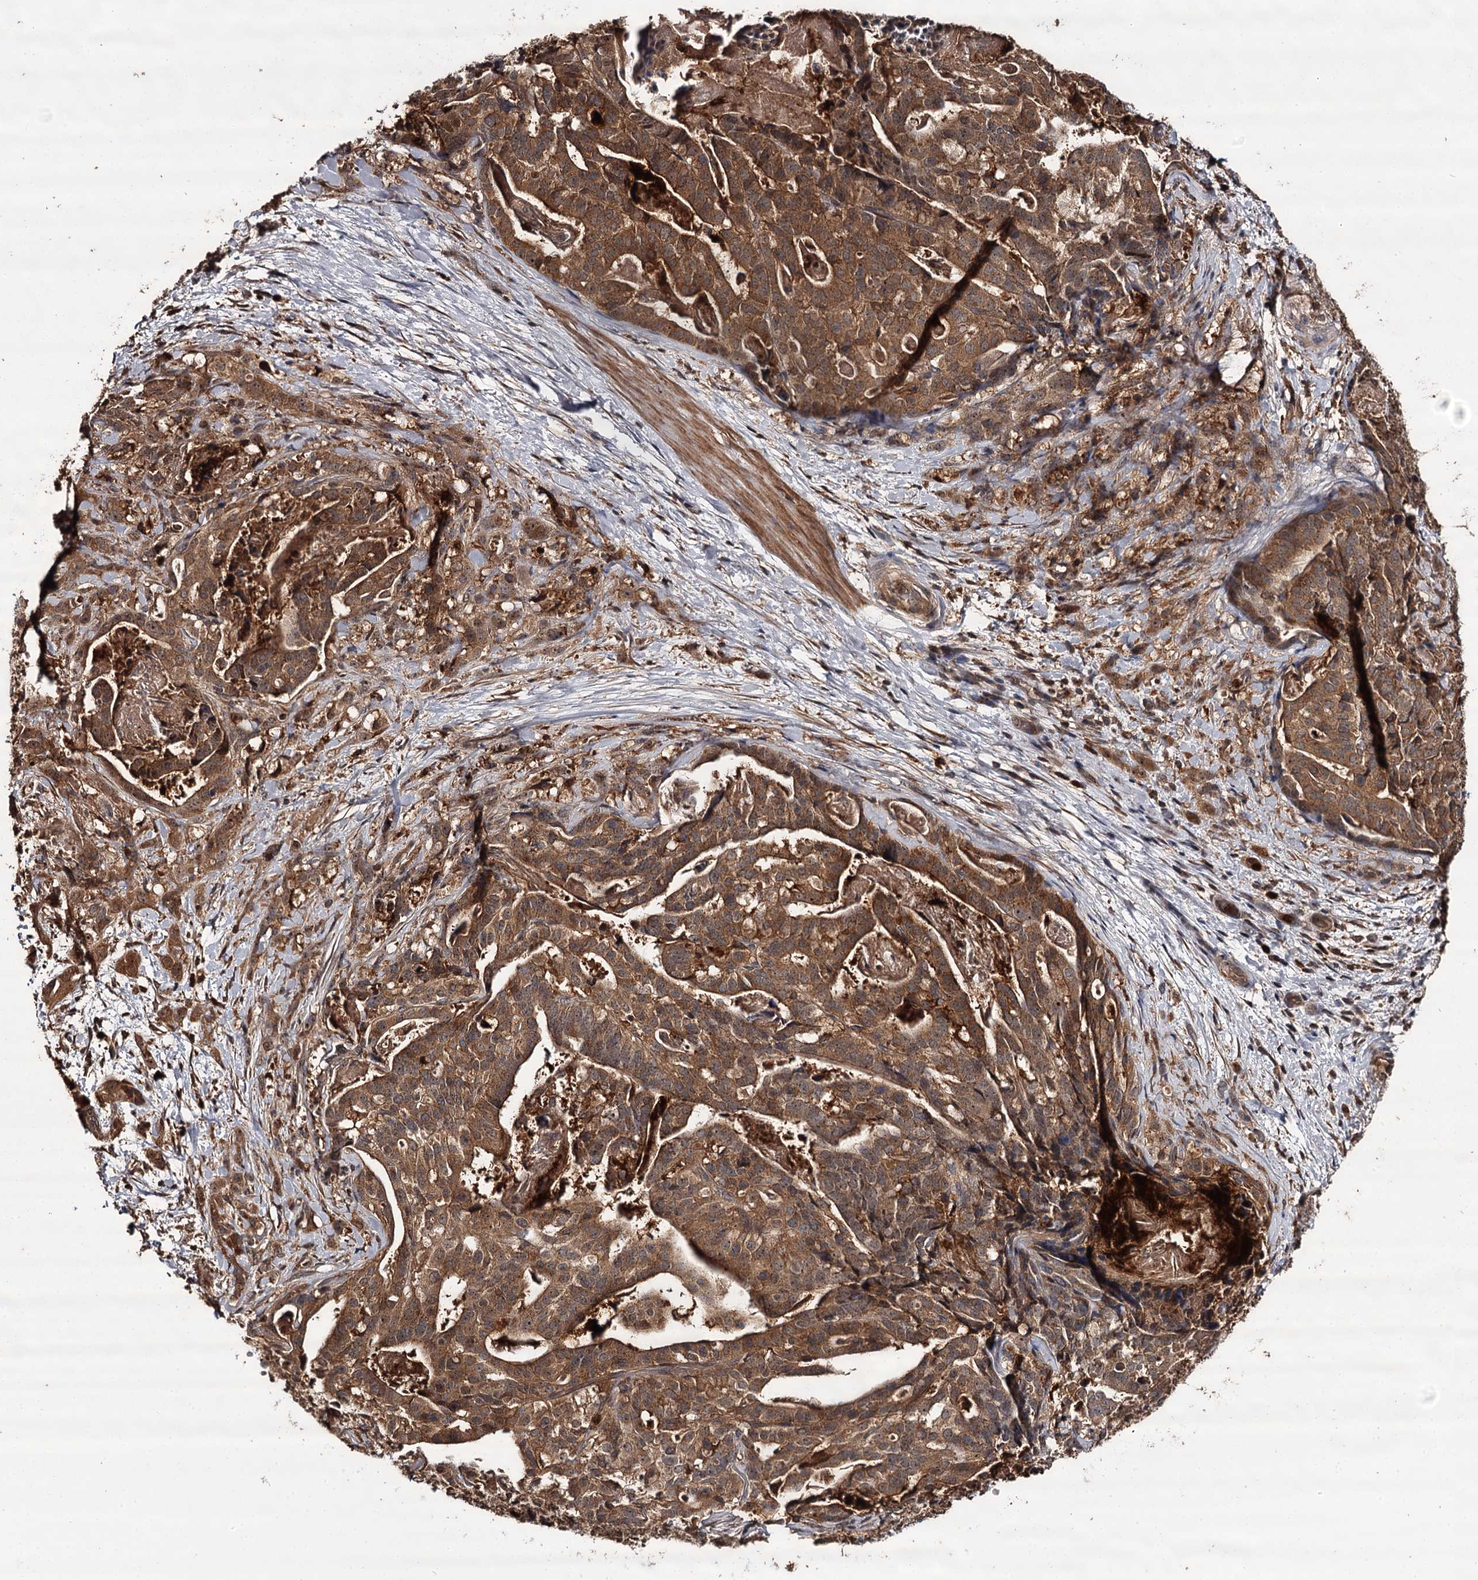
{"staining": {"intensity": "moderate", "quantity": ">75%", "location": "cytoplasmic/membranous"}, "tissue": "stomach cancer", "cell_type": "Tumor cells", "image_type": "cancer", "snomed": [{"axis": "morphology", "description": "Adenocarcinoma, NOS"}, {"axis": "topography", "description": "Stomach"}], "caption": "High-magnification brightfield microscopy of stomach adenocarcinoma stained with DAB (brown) and counterstained with hematoxylin (blue). tumor cells exhibit moderate cytoplasmic/membranous positivity is identified in approximately>75% of cells.", "gene": "TTC12", "patient": {"sex": "male", "age": 48}}